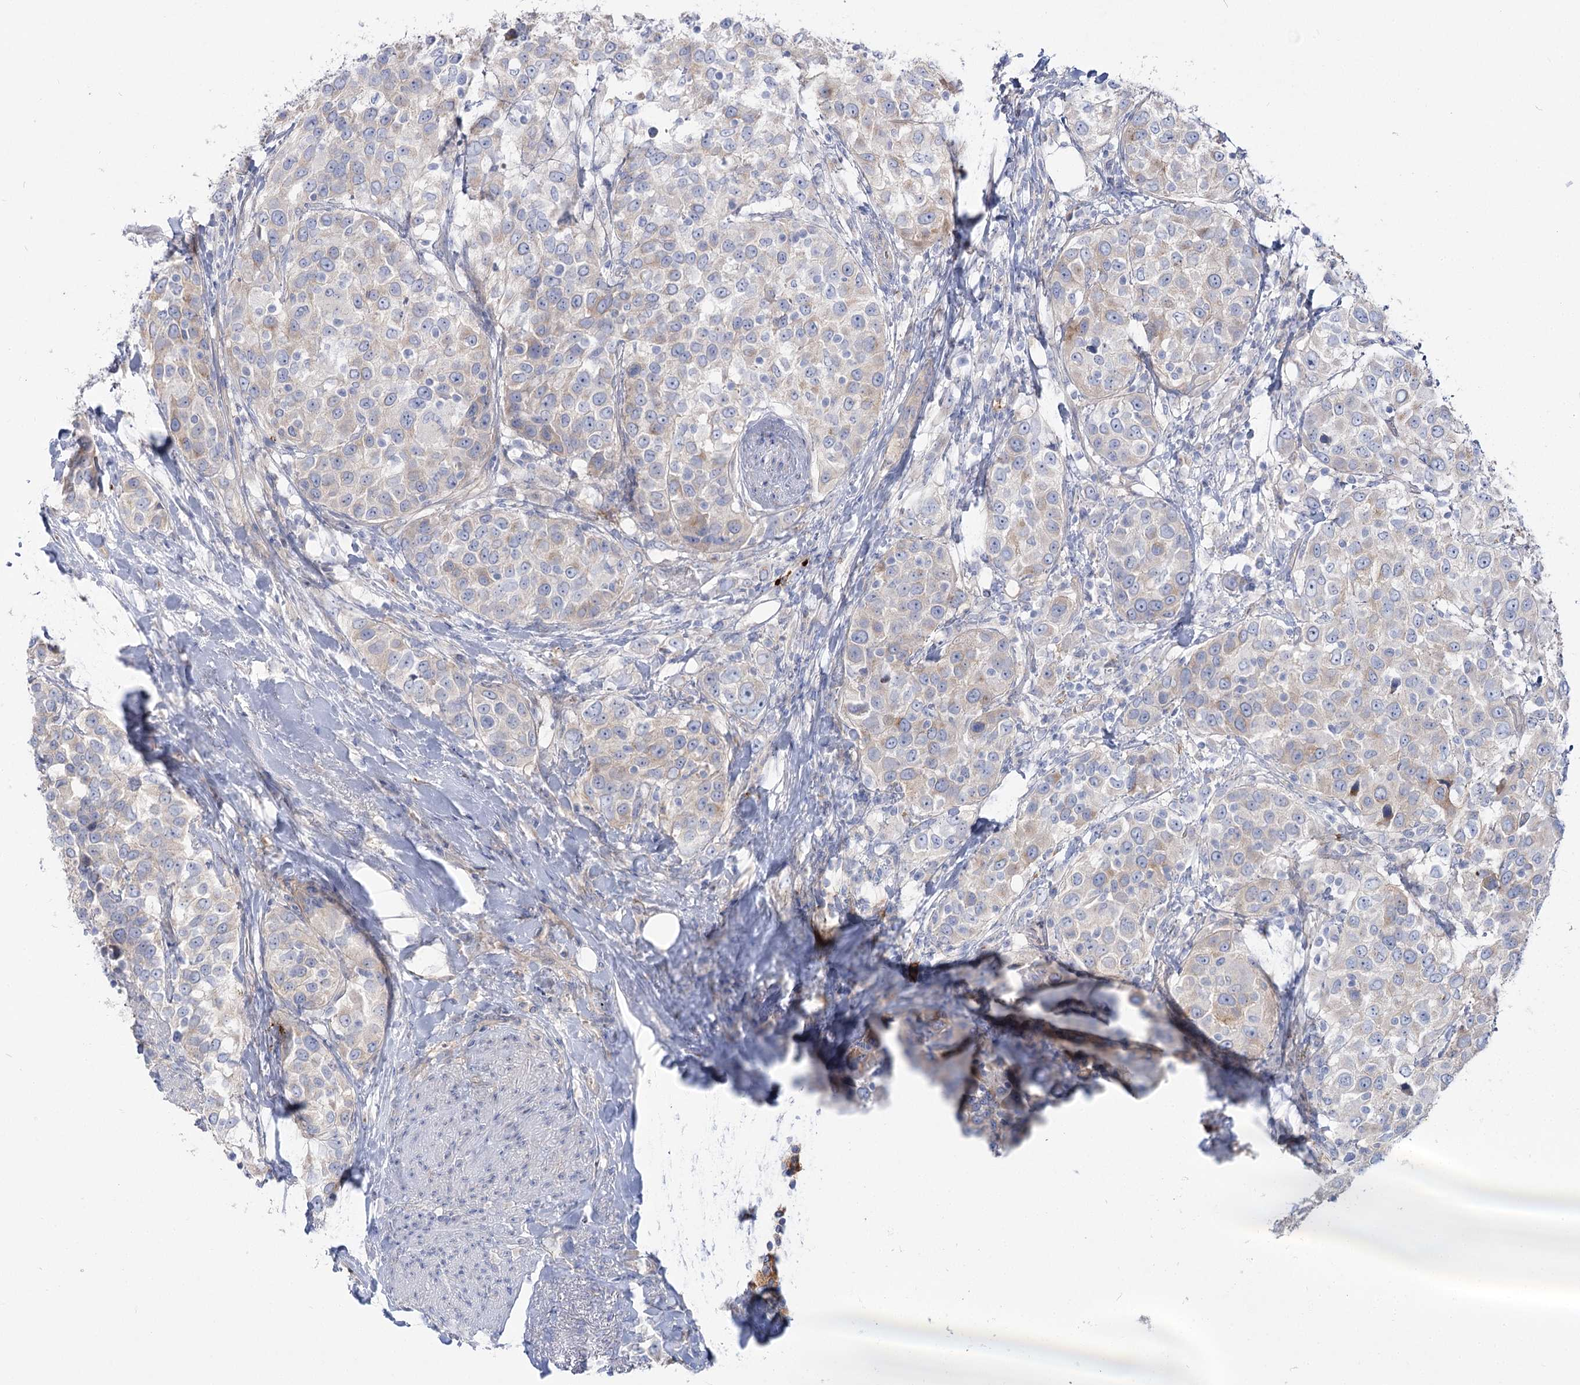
{"staining": {"intensity": "negative", "quantity": "none", "location": "none"}, "tissue": "urothelial cancer", "cell_type": "Tumor cells", "image_type": "cancer", "snomed": [{"axis": "morphology", "description": "Urothelial carcinoma, High grade"}, {"axis": "topography", "description": "Urinary bladder"}], "caption": "Urothelial carcinoma (high-grade) was stained to show a protein in brown. There is no significant expression in tumor cells. Brightfield microscopy of immunohistochemistry stained with DAB (3,3'-diaminobenzidine) (brown) and hematoxylin (blue), captured at high magnification.", "gene": "SUOX", "patient": {"sex": "female", "age": 80}}